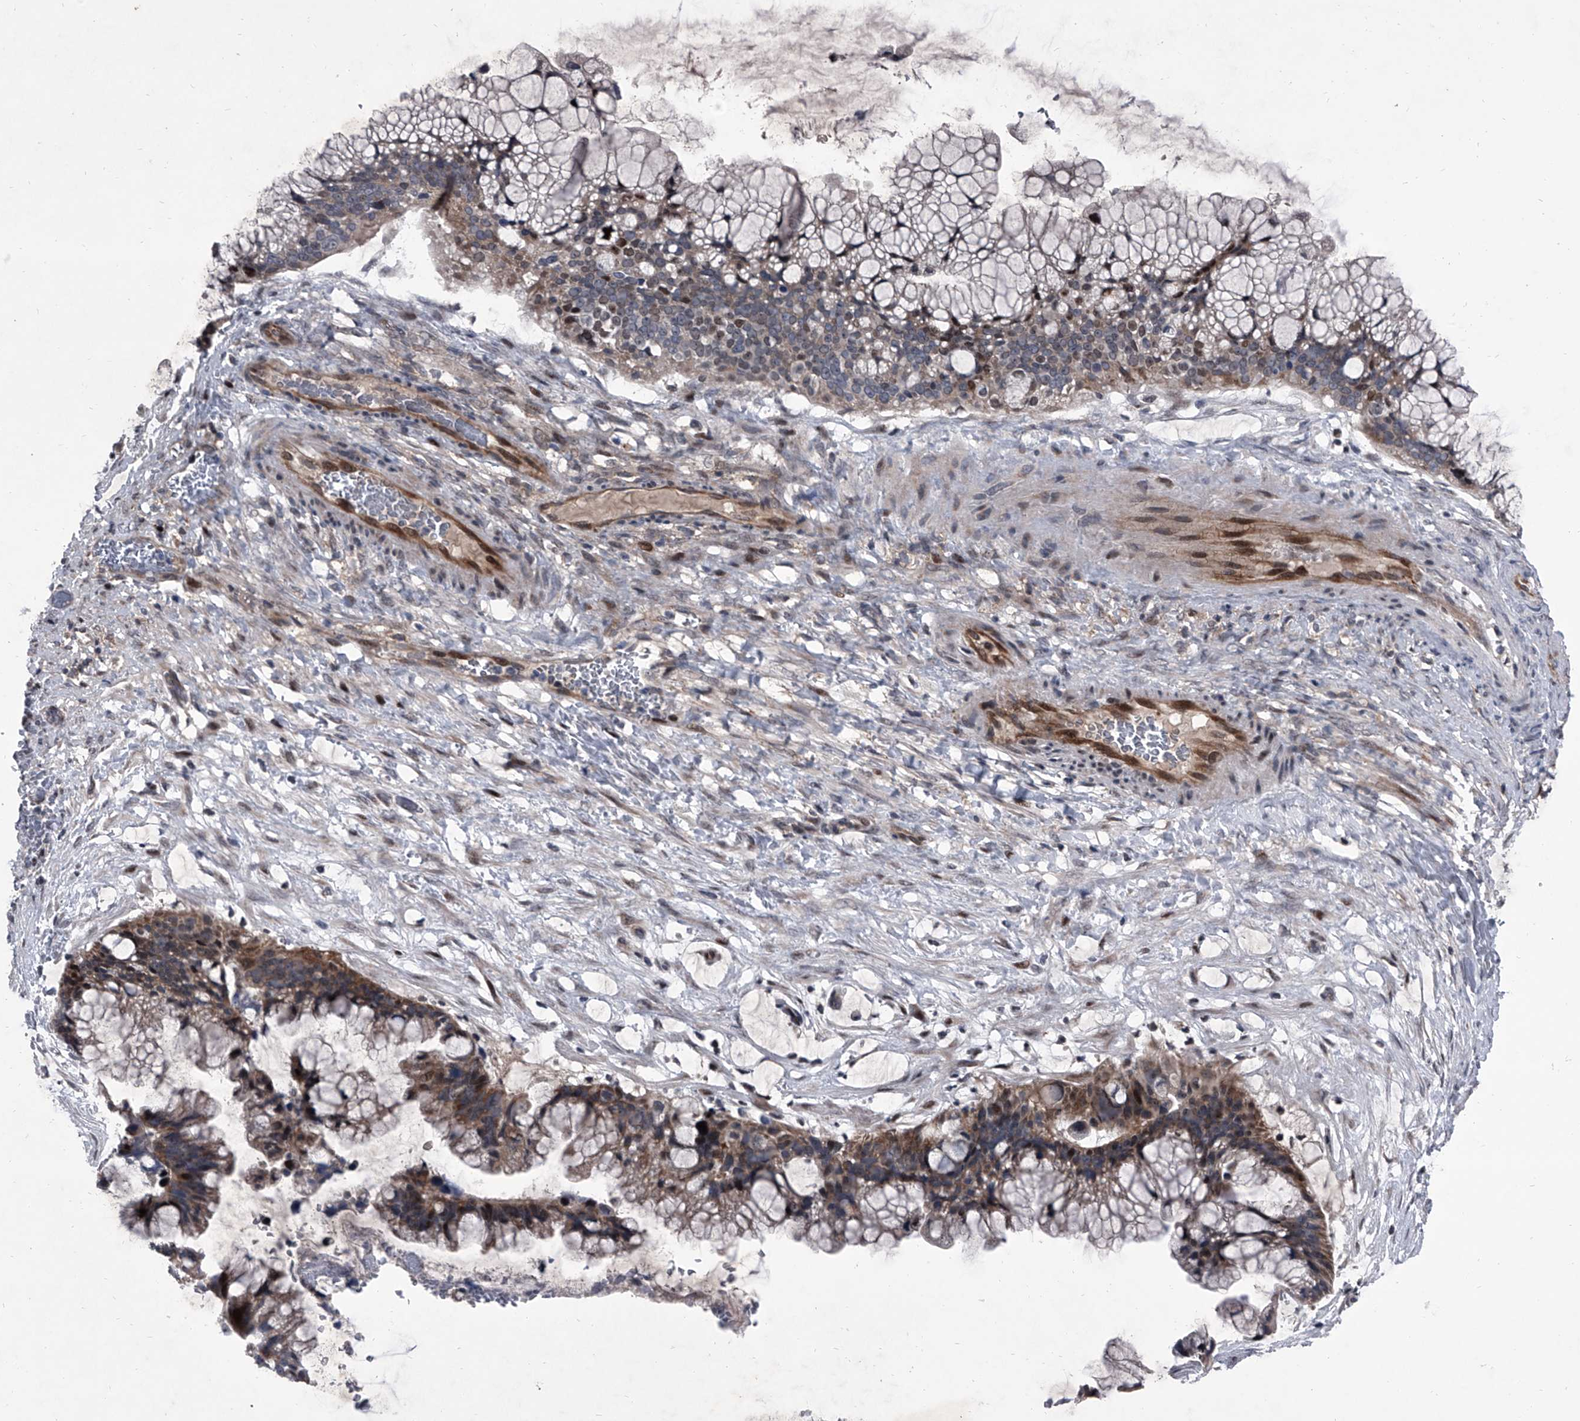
{"staining": {"intensity": "moderate", "quantity": "25%-75%", "location": "cytoplasmic/membranous,nuclear"}, "tissue": "ovarian cancer", "cell_type": "Tumor cells", "image_type": "cancer", "snomed": [{"axis": "morphology", "description": "Cystadenocarcinoma, mucinous, NOS"}, {"axis": "topography", "description": "Ovary"}], "caption": "IHC (DAB (3,3'-diaminobenzidine)) staining of human ovarian cancer (mucinous cystadenocarcinoma) reveals moderate cytoplasmic/membranous and nuclear protein positivity in about 25%-75% of tumor cells. Nuclei are stained in blue.", "gene": "ELK4", "patient": {"sex": "female", "age": 37}}